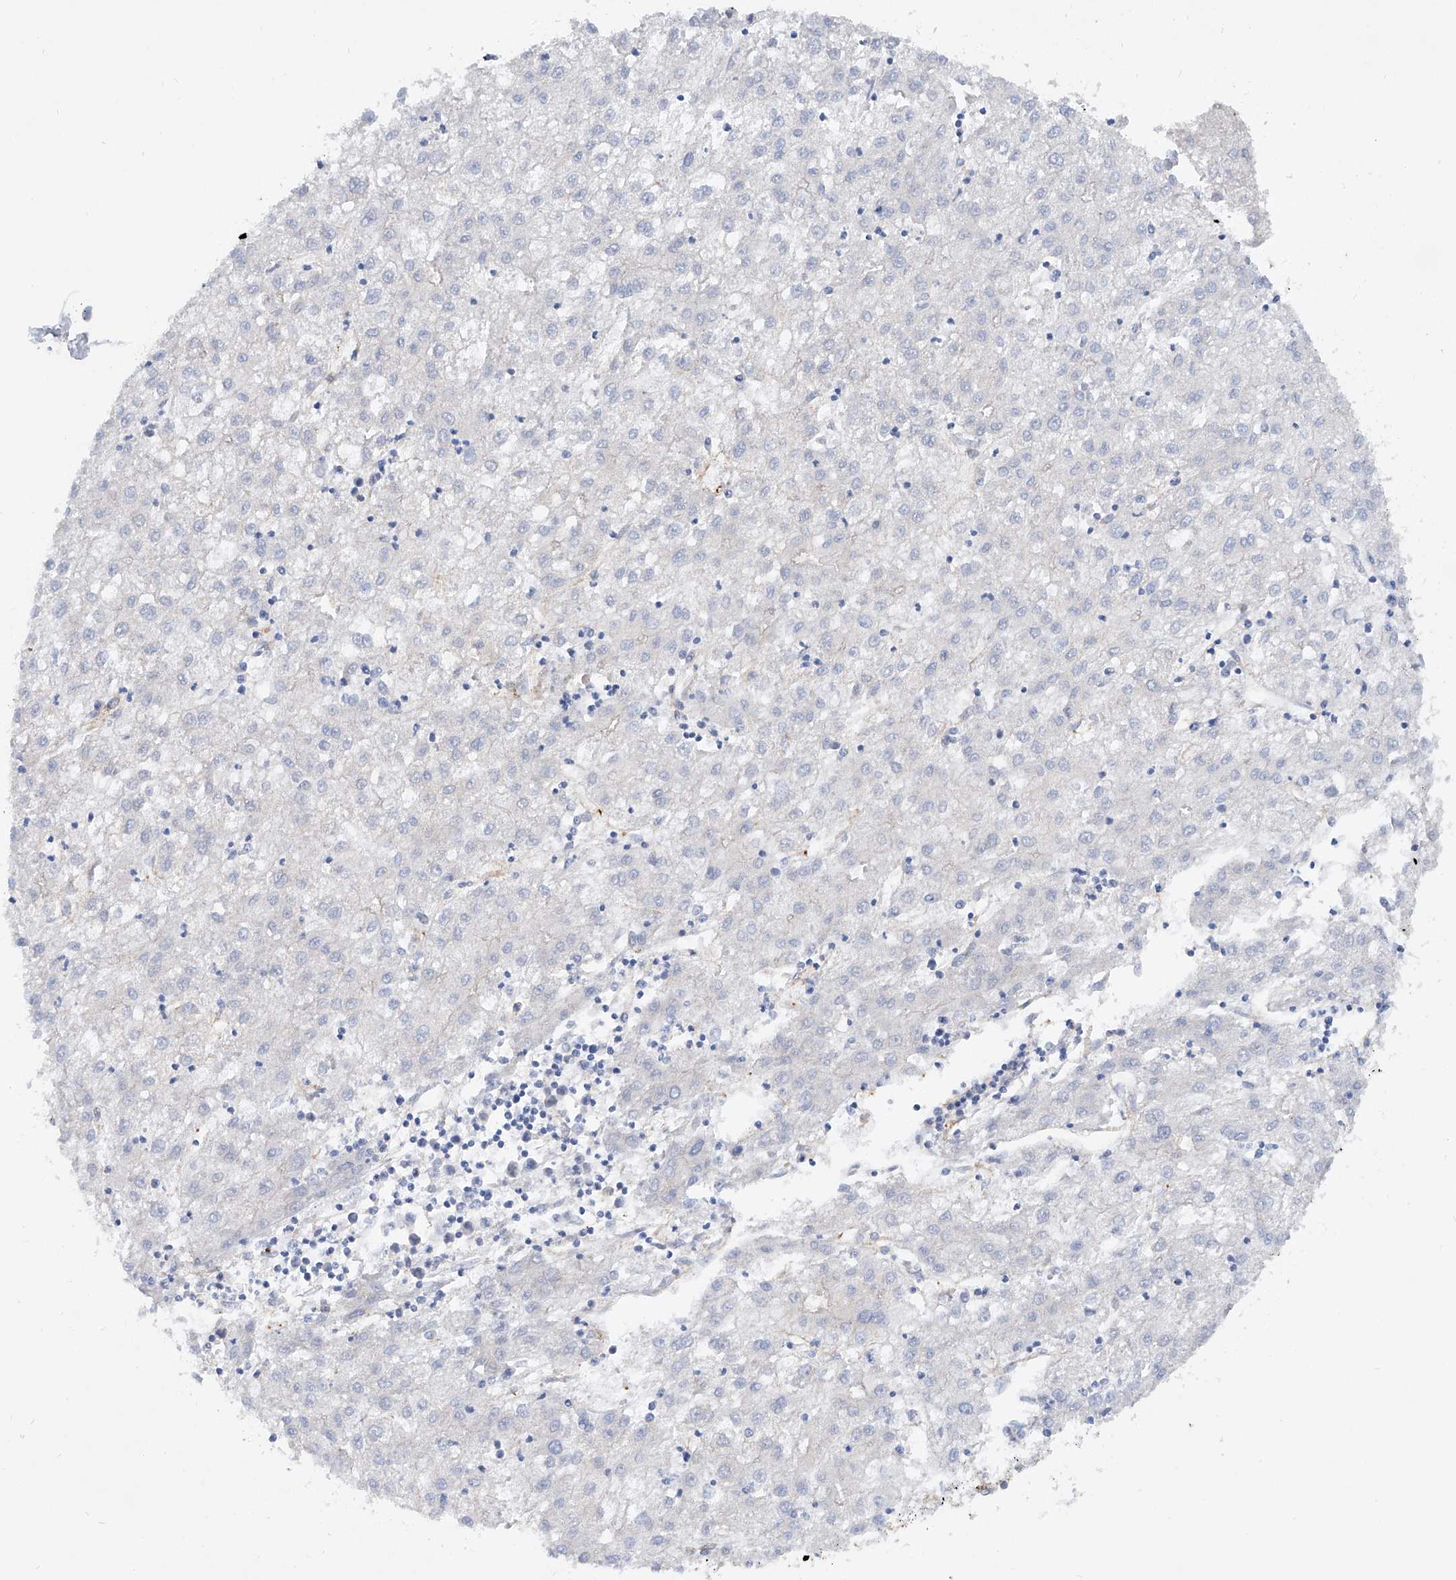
{"staining": {"intensity": "negative", "quantity": "none", "location": "none"}, "tissue": "liver cancer", "cell_type": "Tumor cells", "image_type": "cancer", "snomed": [{"axis": "morphology", "description": "Carcinoma, Hepatocellular, NOS"}, {"axis": "topography", "description": "Liver"}], "caption": "This is an IHC image of human hepatocellular carcinoma (liver). There is no expression in tumor cells.", "gene": "TAS2R60", "patient": {"sex": "male", "age": 72}}